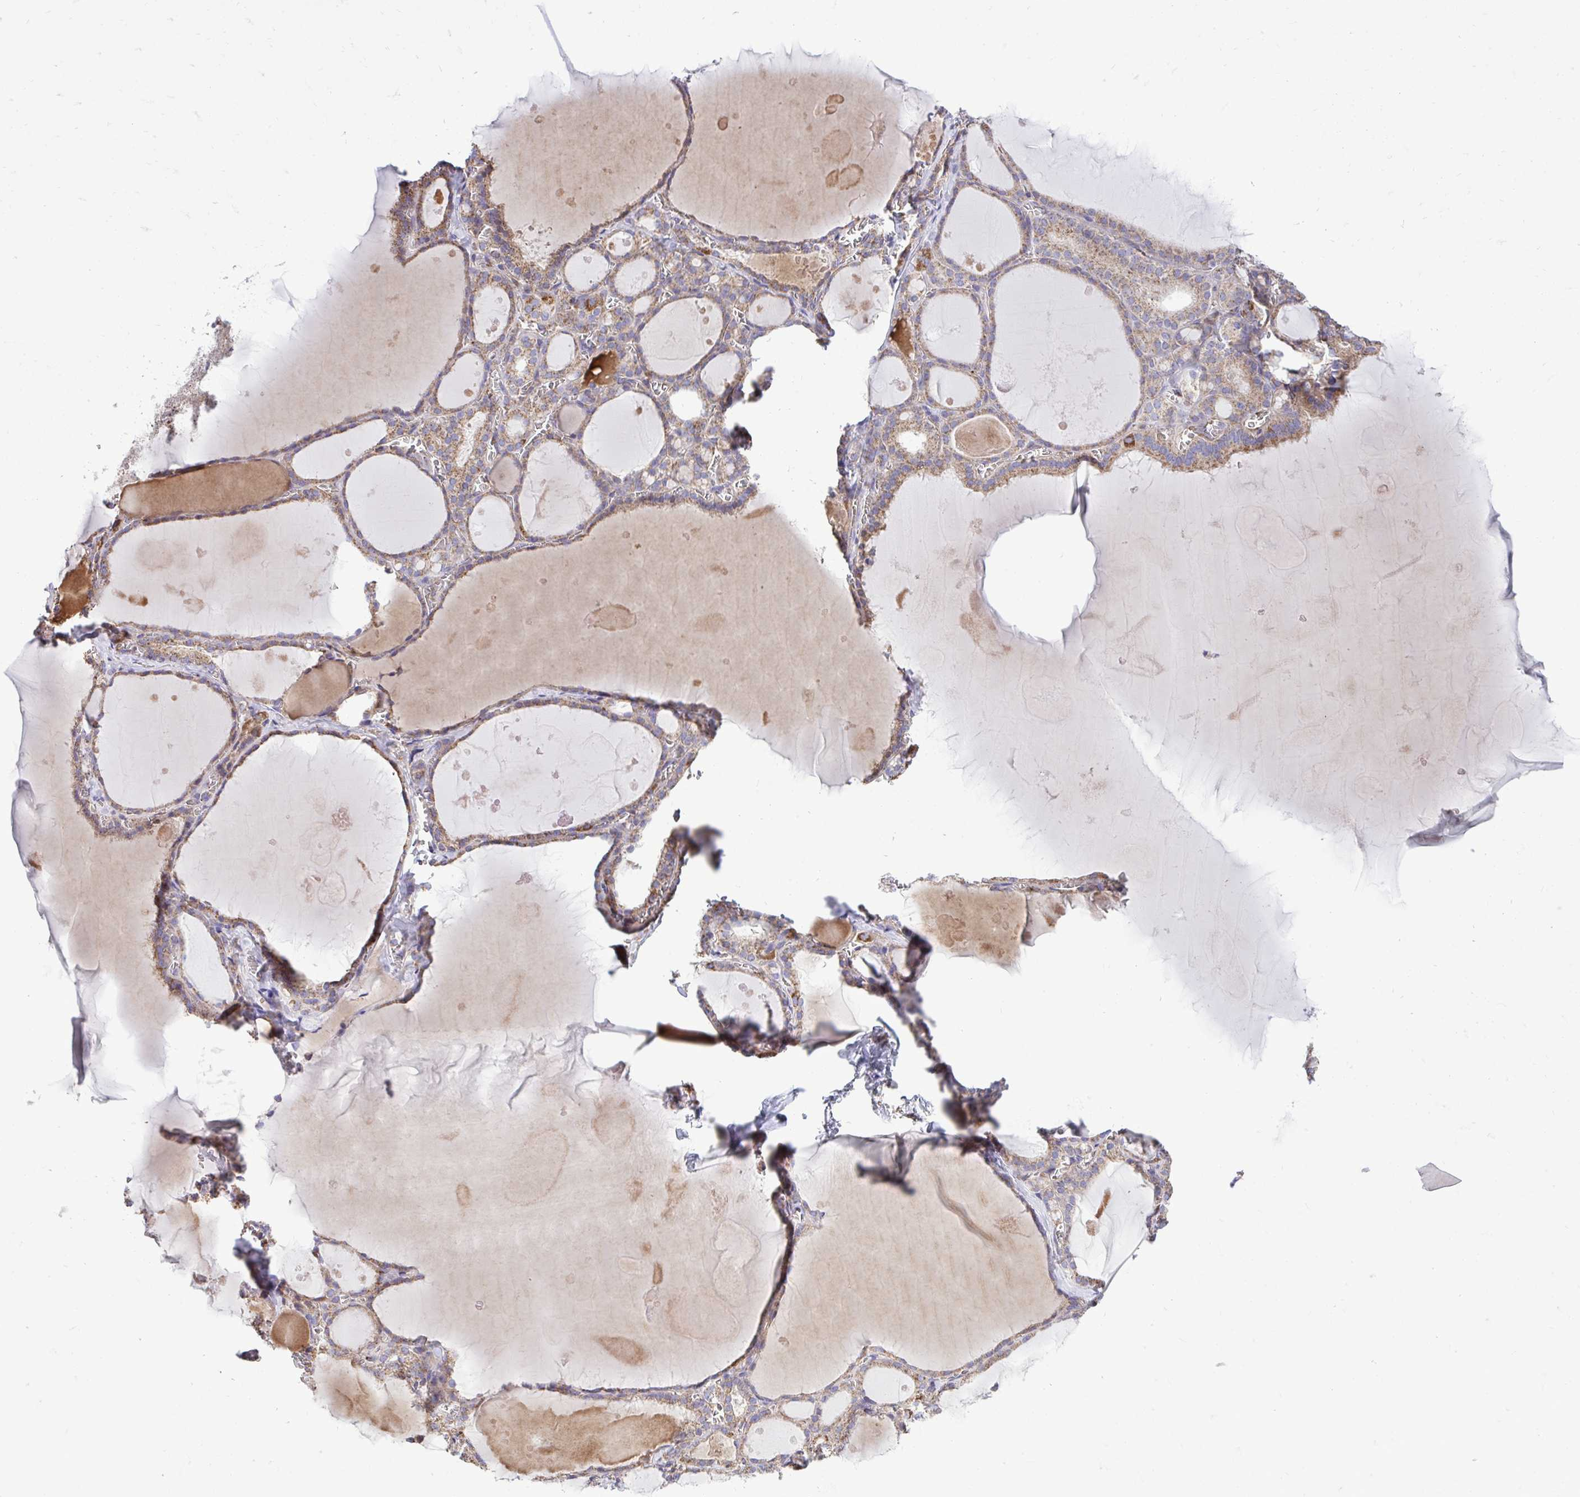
{"staining": {"intensity": "moderate", "quantity": ">75%", "location": "cytoplasmic/membranous"}, "tissue": "thyroid gland", "cell_type": "Glandular cells", "image_type": "normal", "snomed": [{"axis": "morphology", "description": "Normal tissue, NOS"}, {"axis": "topography", "description": "Thyroid gland"}], "caption": "Immunohistochemistry (IHC) micrograph of benign human thyroid gland stained for a protein (brown), which exhibits medium levels of moderate cytoplasmic/membranous expression in approximately >75% of glandular cells.", "gene": "ATP13A2", "patient": {"sex": "male", "age": 56}}